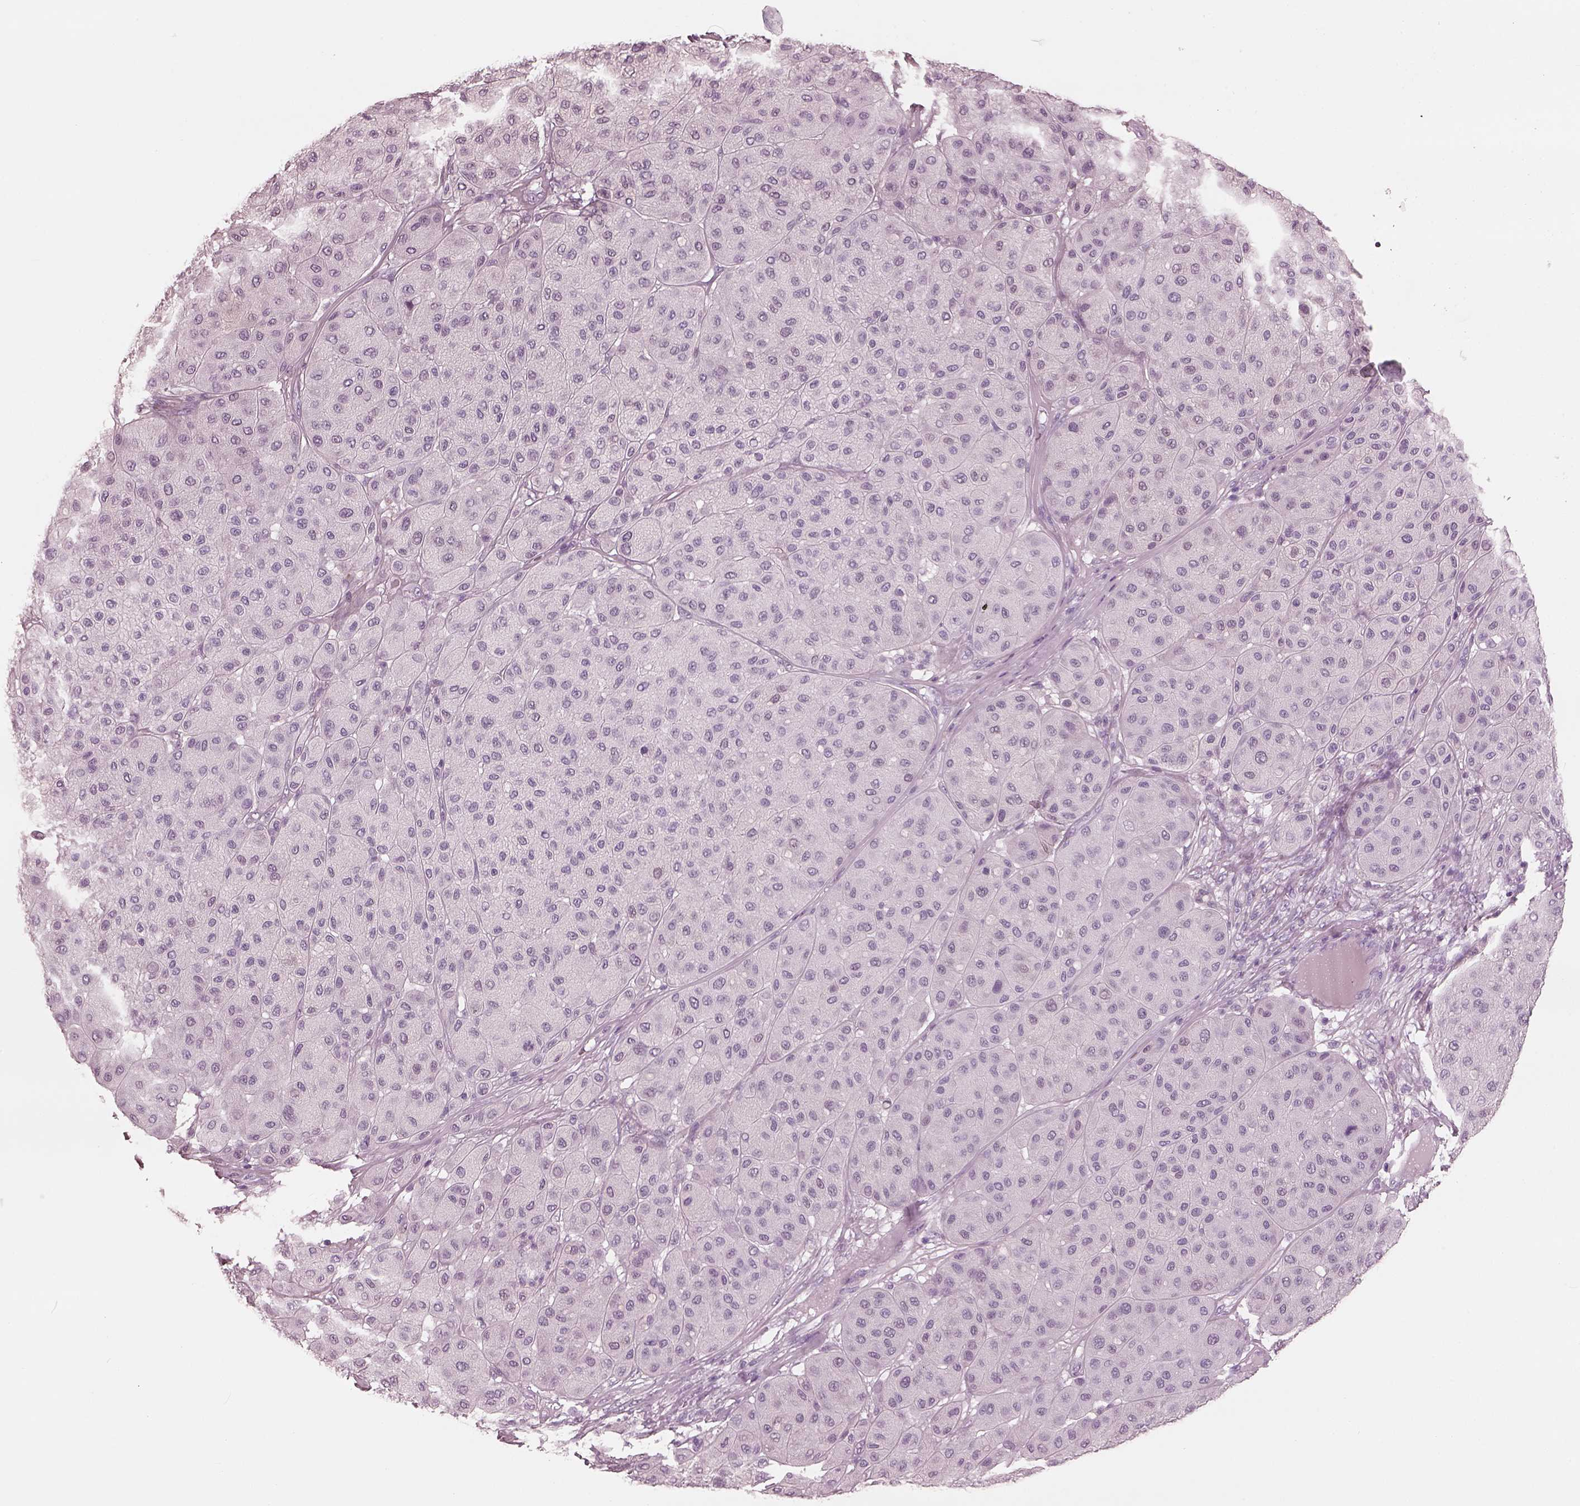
{"staining": {"intensity": "negative", "quantity": "none", "location": "none"}, "tissue": "melanoma", "cell_type": "Tumor cells", "image_type": "cancer", "snomed": [{"axis": "morphology", "description": "Malignant melanoma, Metastatic site"}, {"axis": "topography", "description": "Smooth muscle"}], "caption": "A high-resolution photomicrograph shows immunohistochemistry (IHC) staining of malignant melanoma (metastatic site), which displays no significant expression in tumor cells.", "gene": "FABP9", "patient": {"sex": "male", "age": 41}}